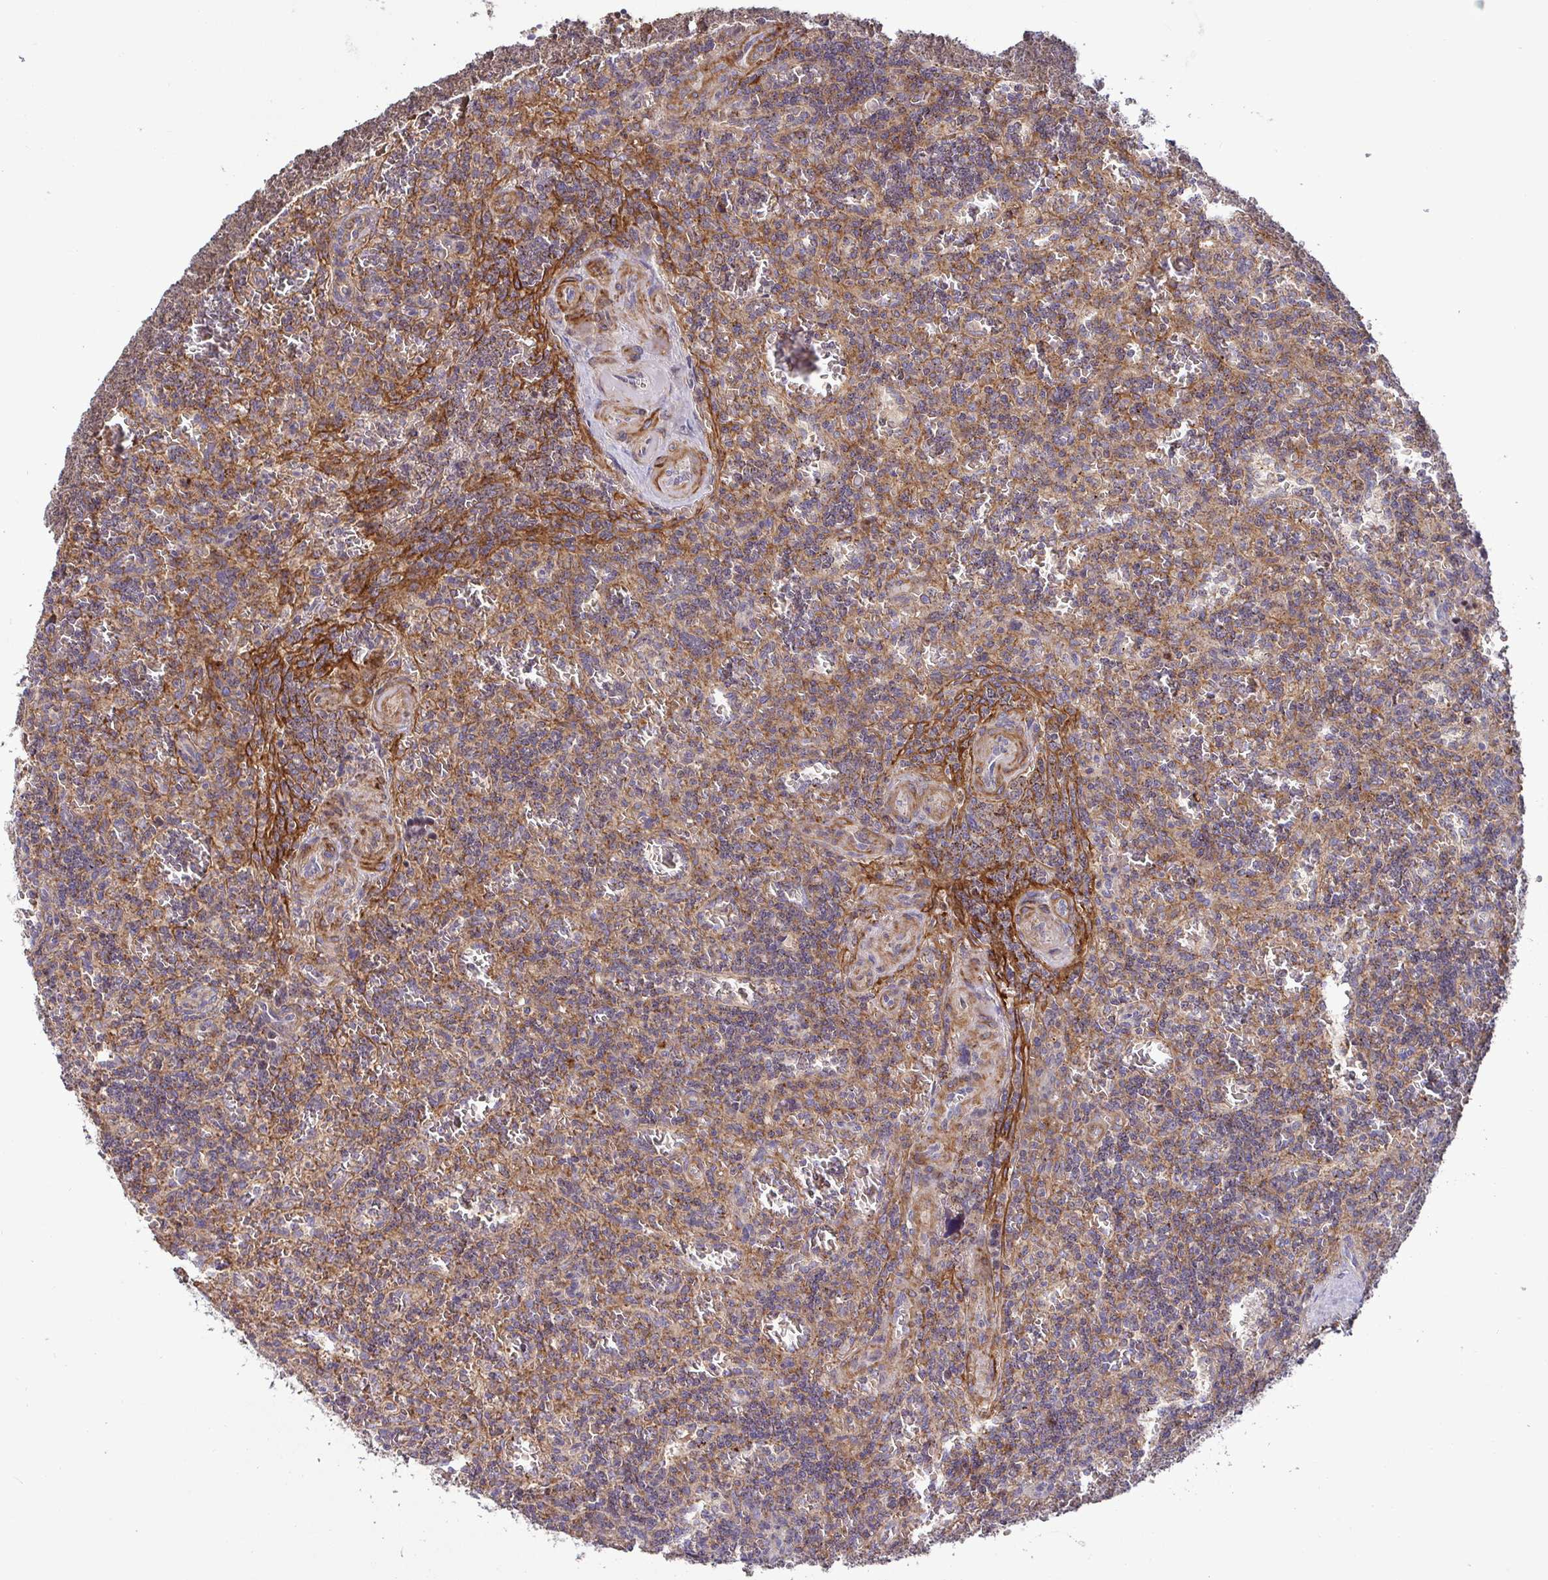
{"staining": {"intensity": "weak", "quantity": "25%-75%", "location": "cytoplasmic/membranous"}, "tissue": "lymphoma", "cell_type": "Tumor cells", "image_type": "cancer", "snomed": [{"axis": "morphology", "description": "Malignant lymphoma, non-Hodgkin's type, Low grade"}, {"axis": "topography", "description": "Spleen"}], "caption": "Malignant lymphoma, non-Hodgkin's type (low-grade) was stained to show a protein in brown. There is low levels of weak cytoplasmic/membranous positivity in about 25%-75% of tumor cells.", "gene": "SPRY1", "patient": {"sex": "male", "age": 73}}